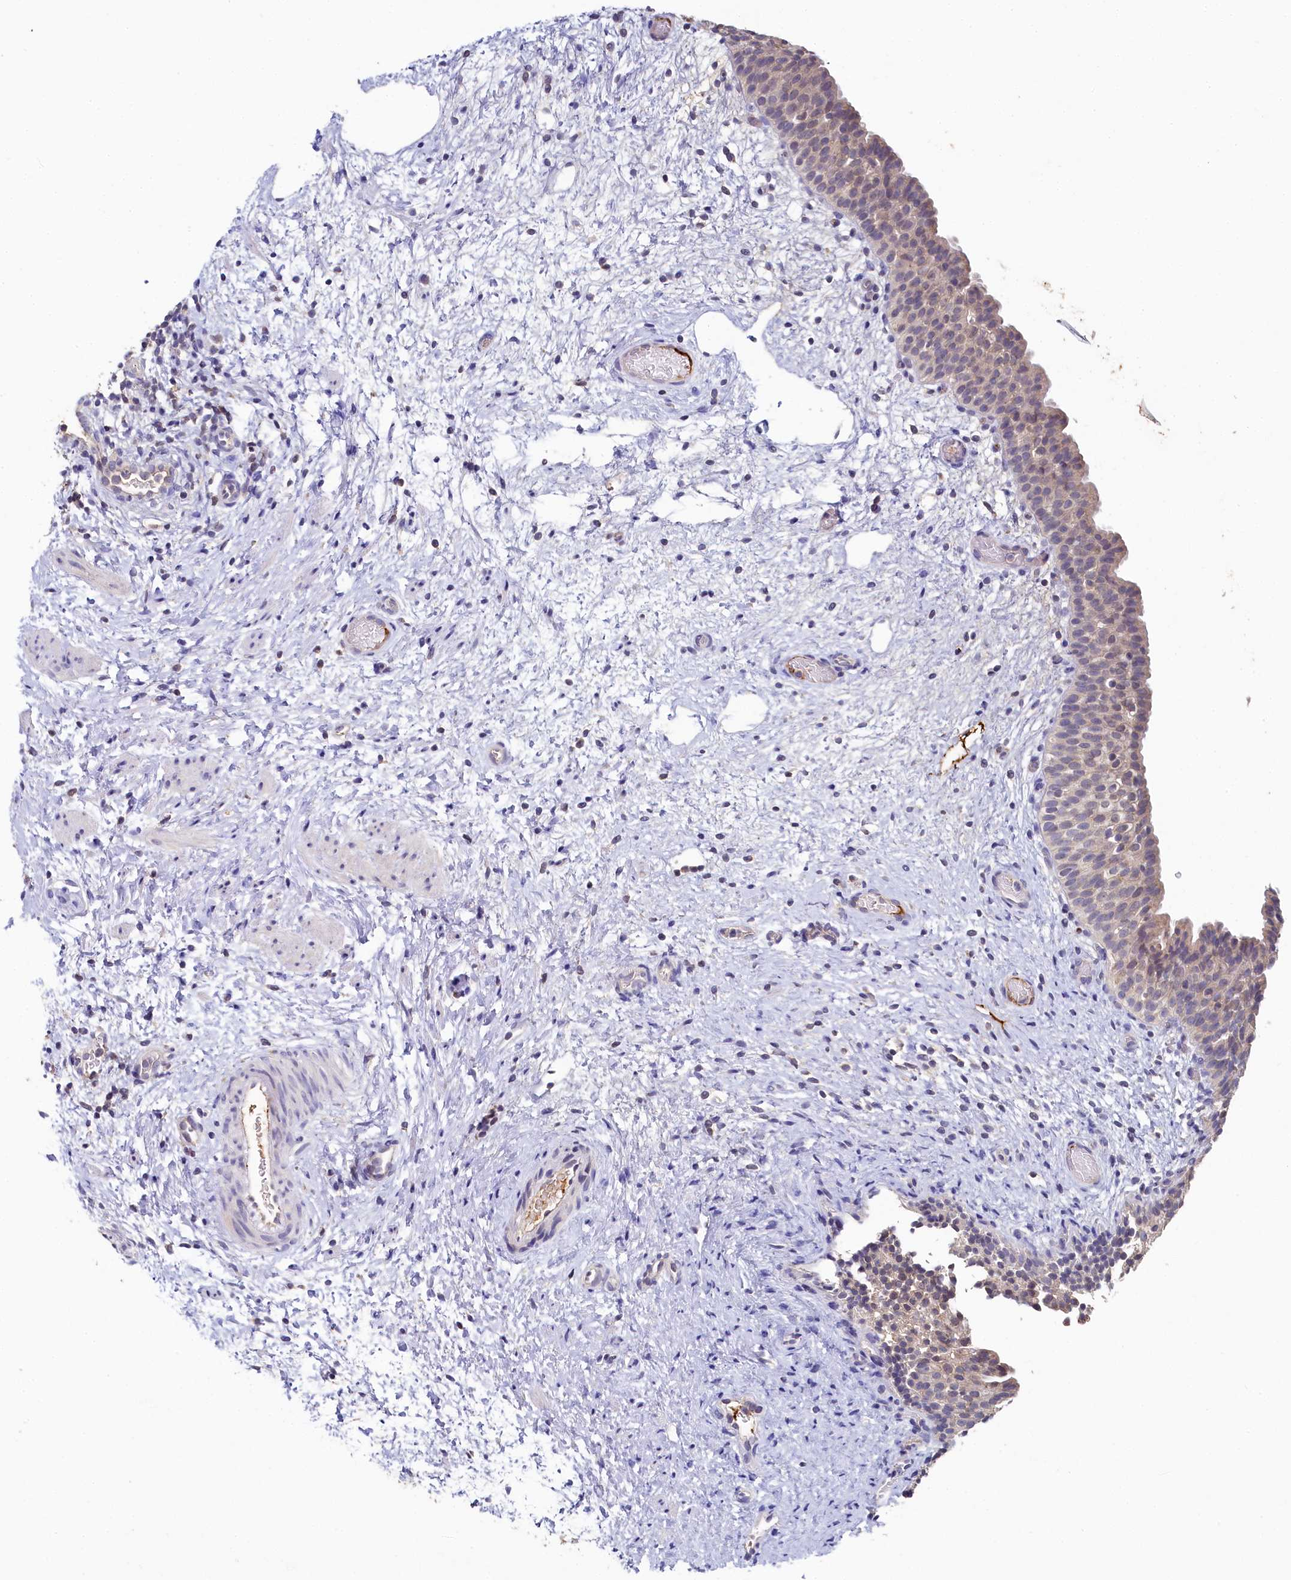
{"staining": {"intensity": "weak", "quantity": "25%-75%", "location": "cytoplasmic/membranous"}, "tissue": "urinary bladder", "cell_type": "Urothelial cells", "image_type": "normal", "snomed": [{"axis": "morphology", "description": "Normal tissue, NOS"}, {"axis": "topography", "description": "Urinary bladder"}], "caption": "Protein staining of benign urinary bladder reveals weak cytoplasmic/membranous expression in about 25%-75% of urothelial cells.", "gene": "SPINK9", "patient": {"sex": "male", "age": 1}}